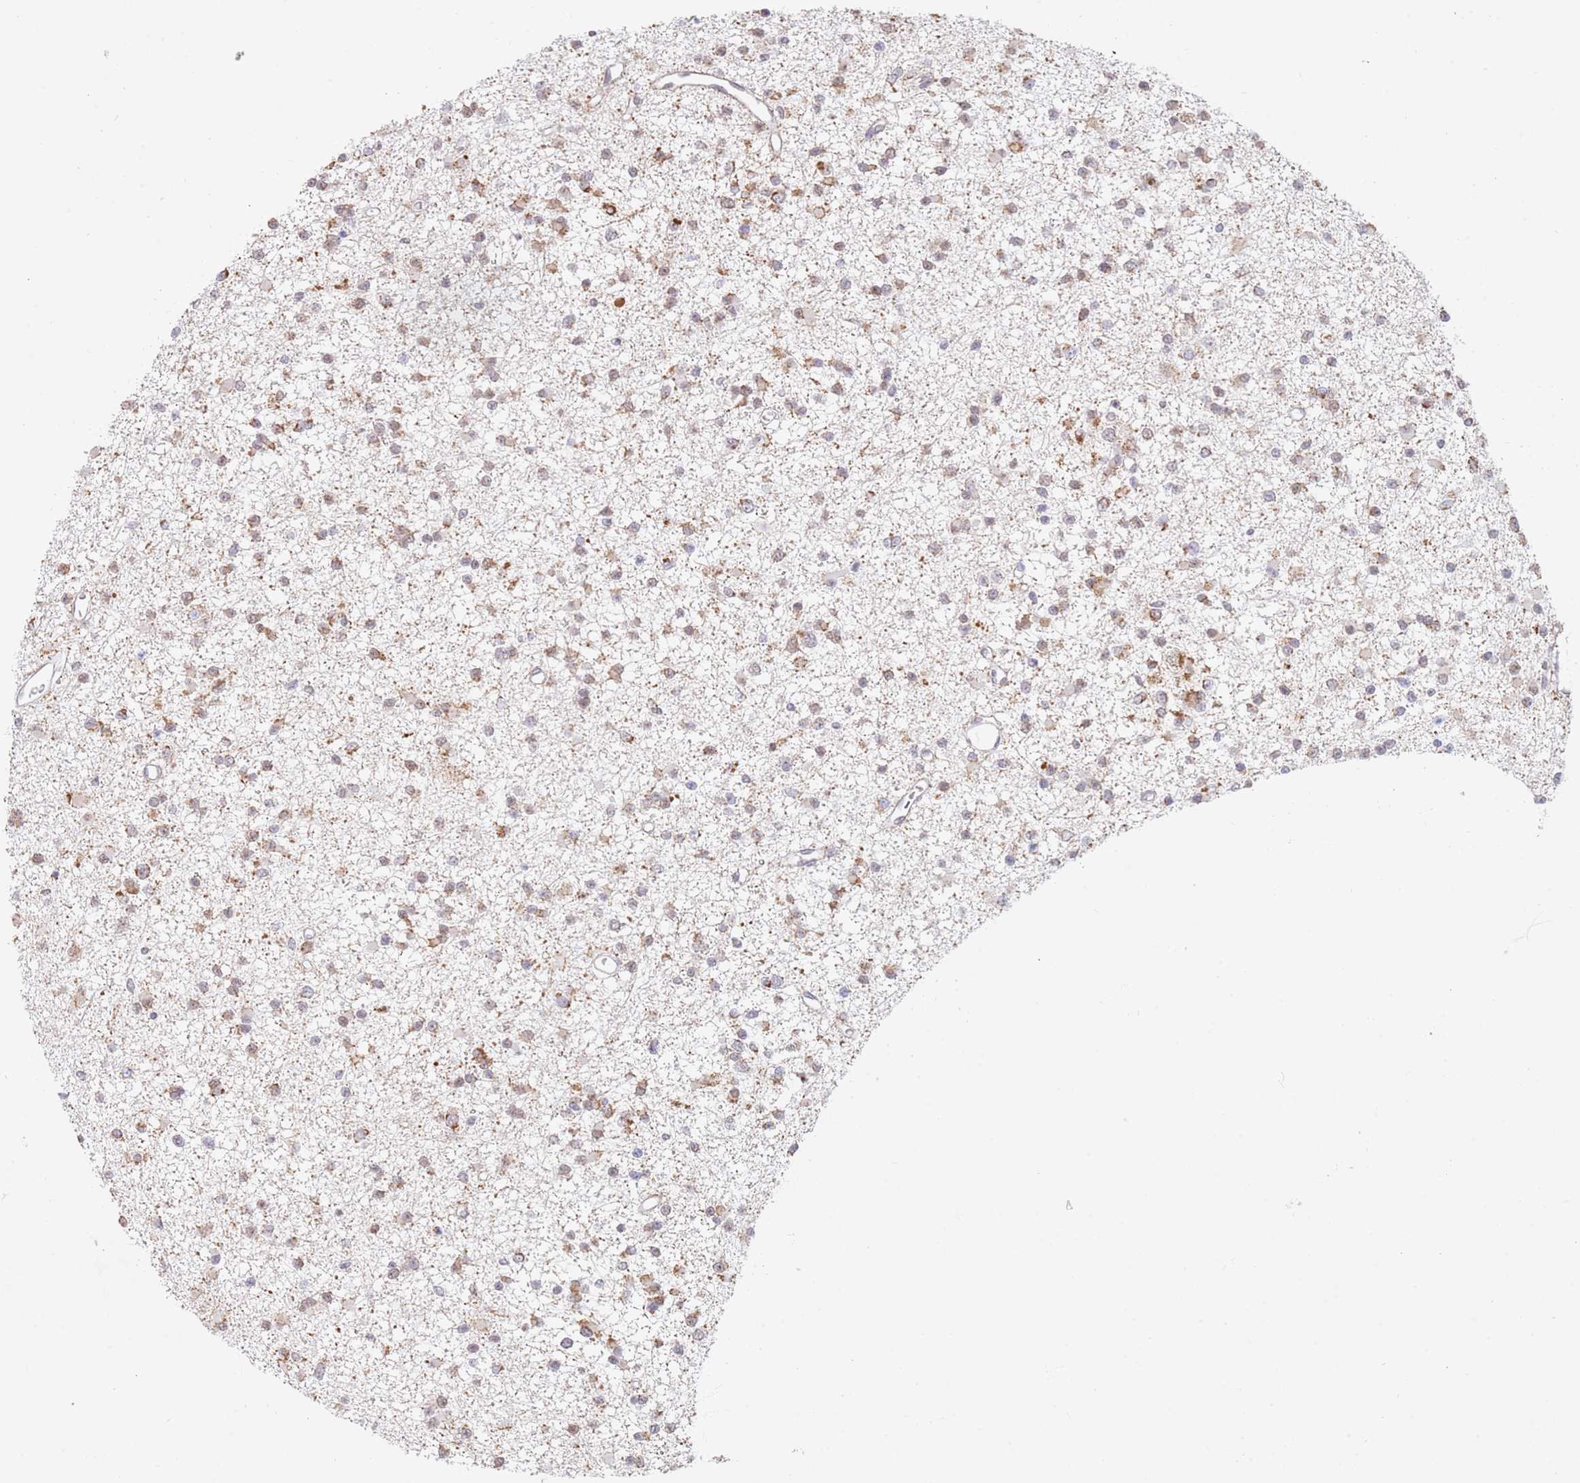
{"staining": {"intensity": "moderate", "quantity": ">75%", "location": "cytoplasmic/membranous"}, "tissue": "glioma", "cell_type": "Tumor cells", "image_type": "cancer", "snomed": [{"axis": "morphology", "description": "Glioma, malignant, Low grade"}, {"axis": "topography", "description": "Brain"}], "caption": "Human glioma stained for a protein (brown) displays moderate cytoplasmic/membranous positive staining in about >75% of tumor cells.", "gene": "TIMM13", "patient": {"sex": "female", "age": 22}}